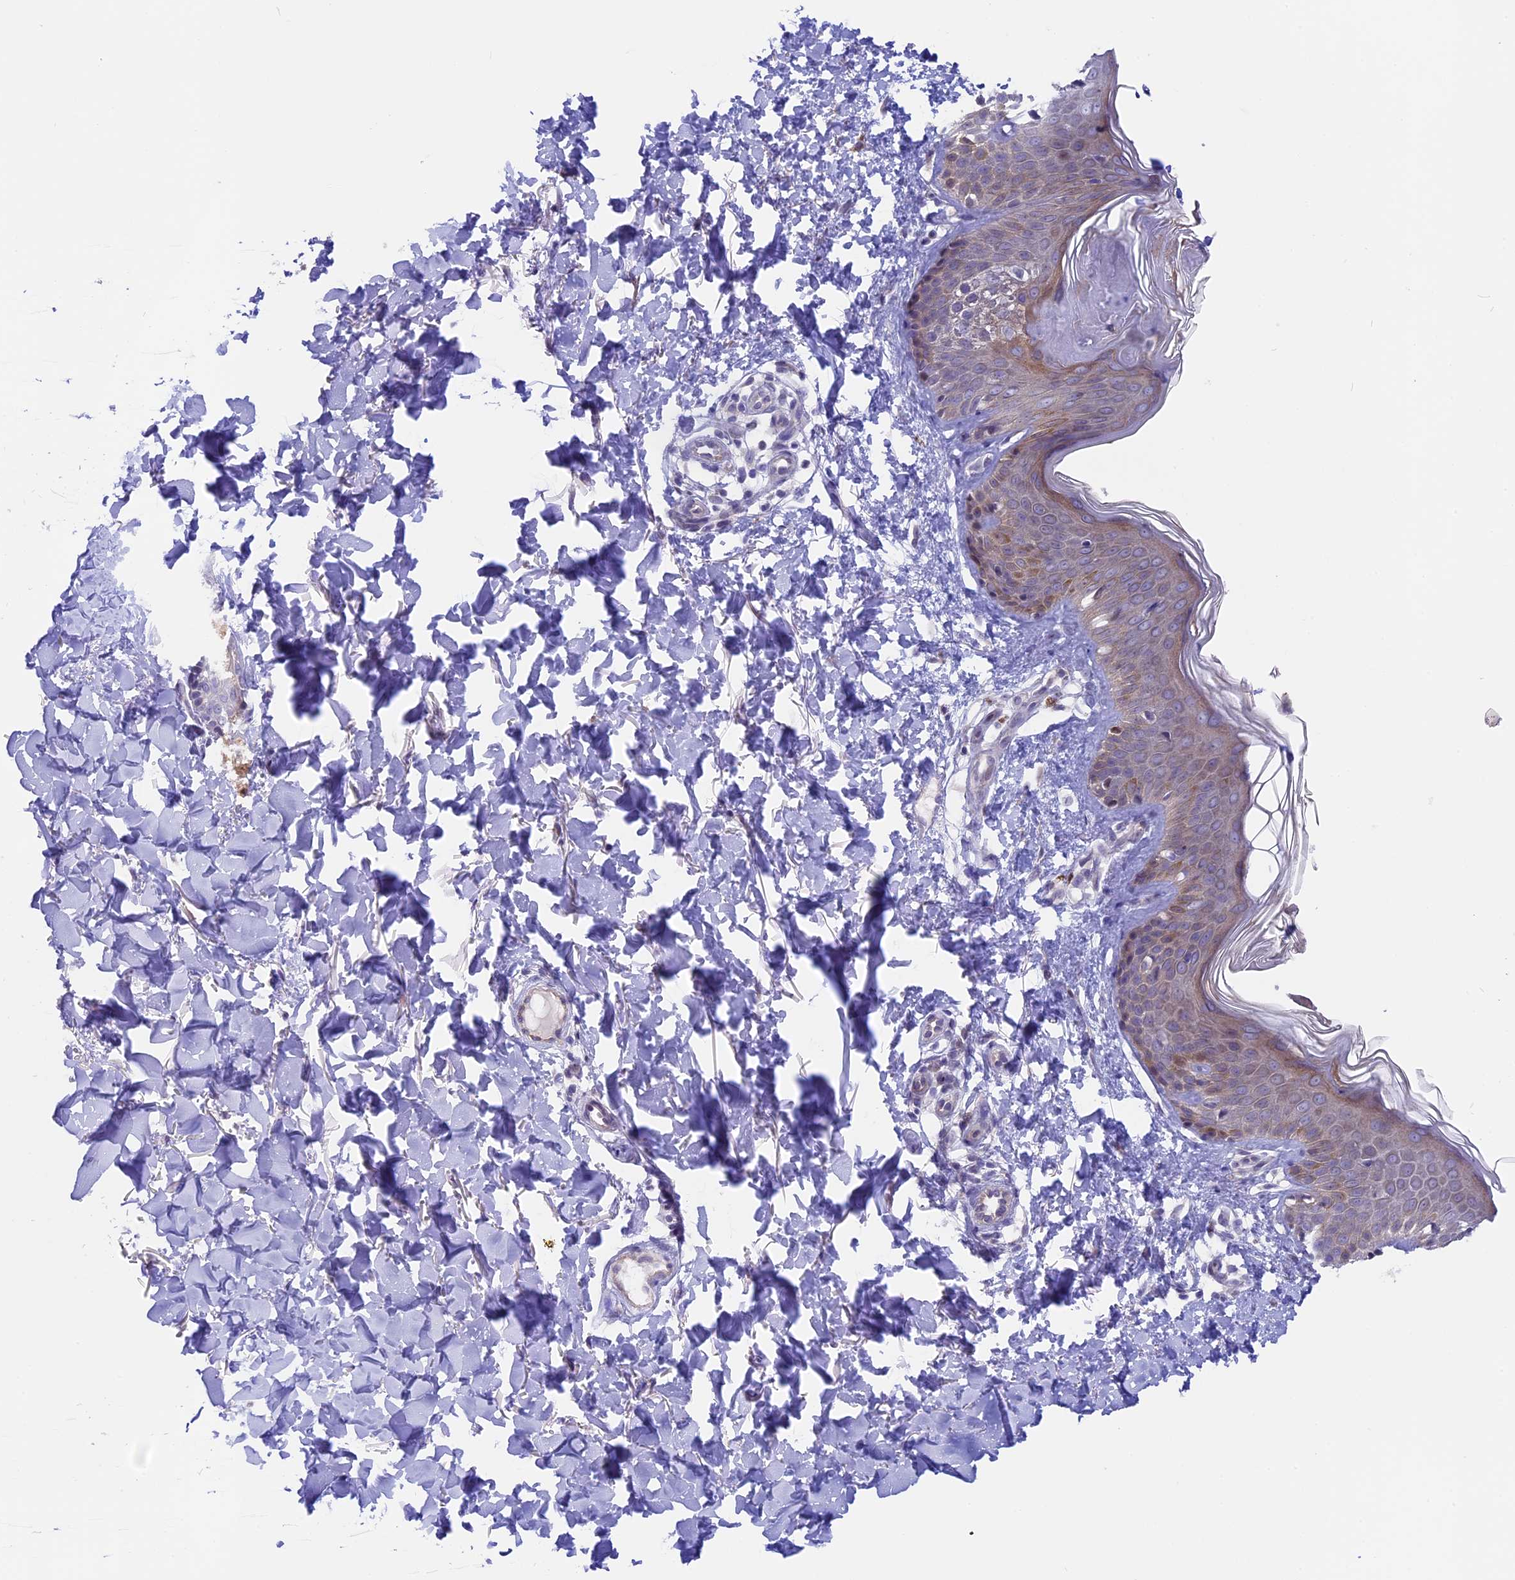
{"staining": {"intensity": "negative", "quantity": "none", "location": "none"}, "tissue": "skin", "cell_type": "Fibroblasts", "image_type": "normal", "snomed": [{"axis": "morphology", "description": "Normal tissue, NOS"}, {"axis": "topography", "description": "Skin"}], "caption": "A histopathology image of human skin is negative for staining in fibroblasts. Brightfield microscopy of immunohistochemistry (IHC) stained with DAB (brown) and hematoxylin (blue), captured at high magnification.", "gene": "TMEM171", "patient": {"sex": "male", "age": 37}}